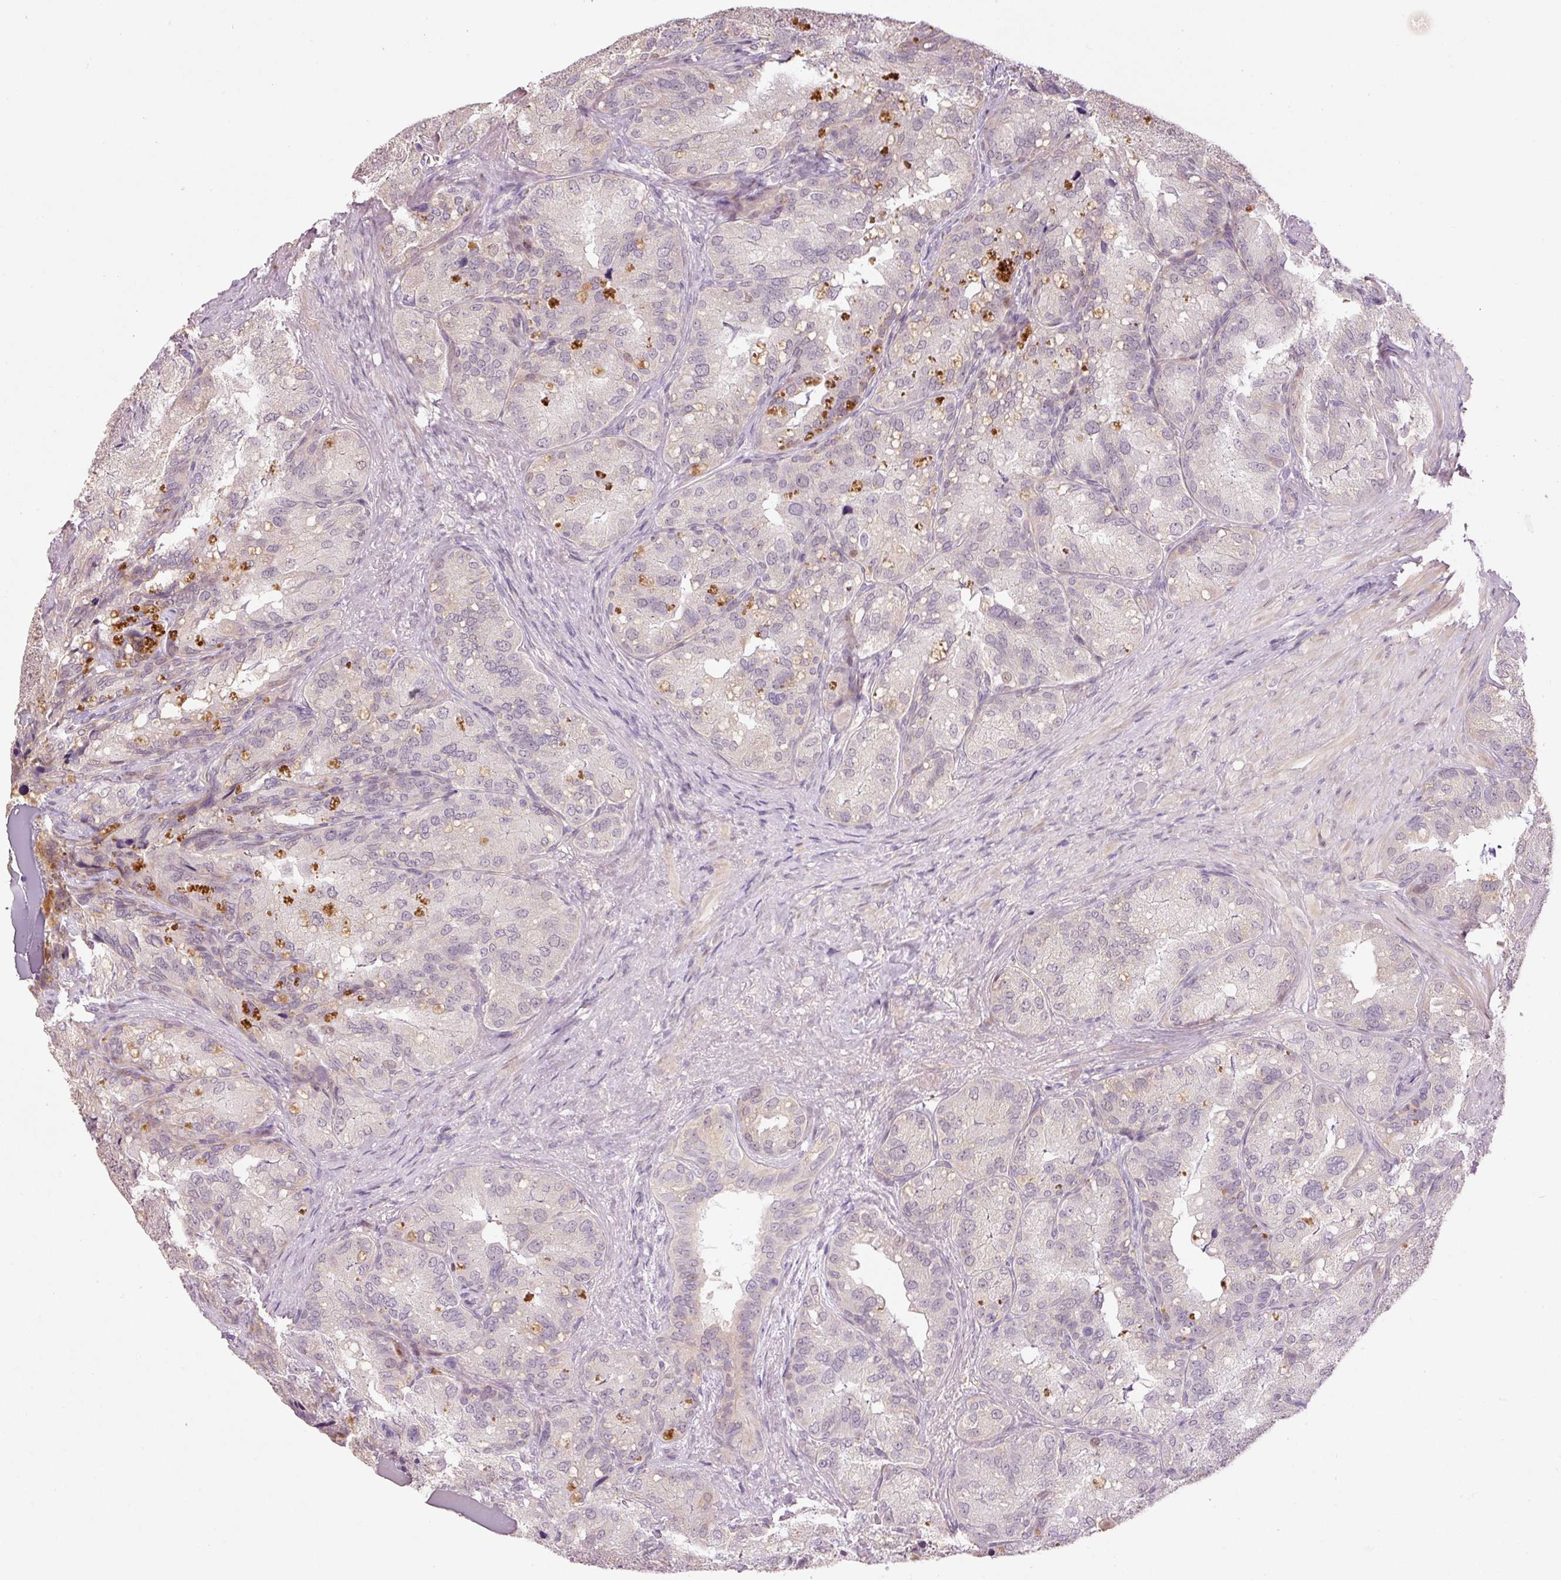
{"staining": {"intensity": "moderate", "quantity": "<25%", "location": "cytoplasmic/membranous"}, "tissue": "seminal vesicle", "cell_type": "Glandular cells", "image_type": "normal", "snomed": [{"axis": "morphology", "description": "Normal tissue, NOS"}, {"axis": "topography", "description": "Seminal veicle"}], "caption": "Immunohistochemical staining of unremarkable seminal vesicle shows <25% levels of moderate cytoplasmic/membranous protein positivity in about <25% of glandular cells. Immunohistochemistry (ihc) stains the protein of interest in brown and the nuclei are stained blue.", "gene": "CMTM8", "patient": {"sex": "male", "age": 69}}